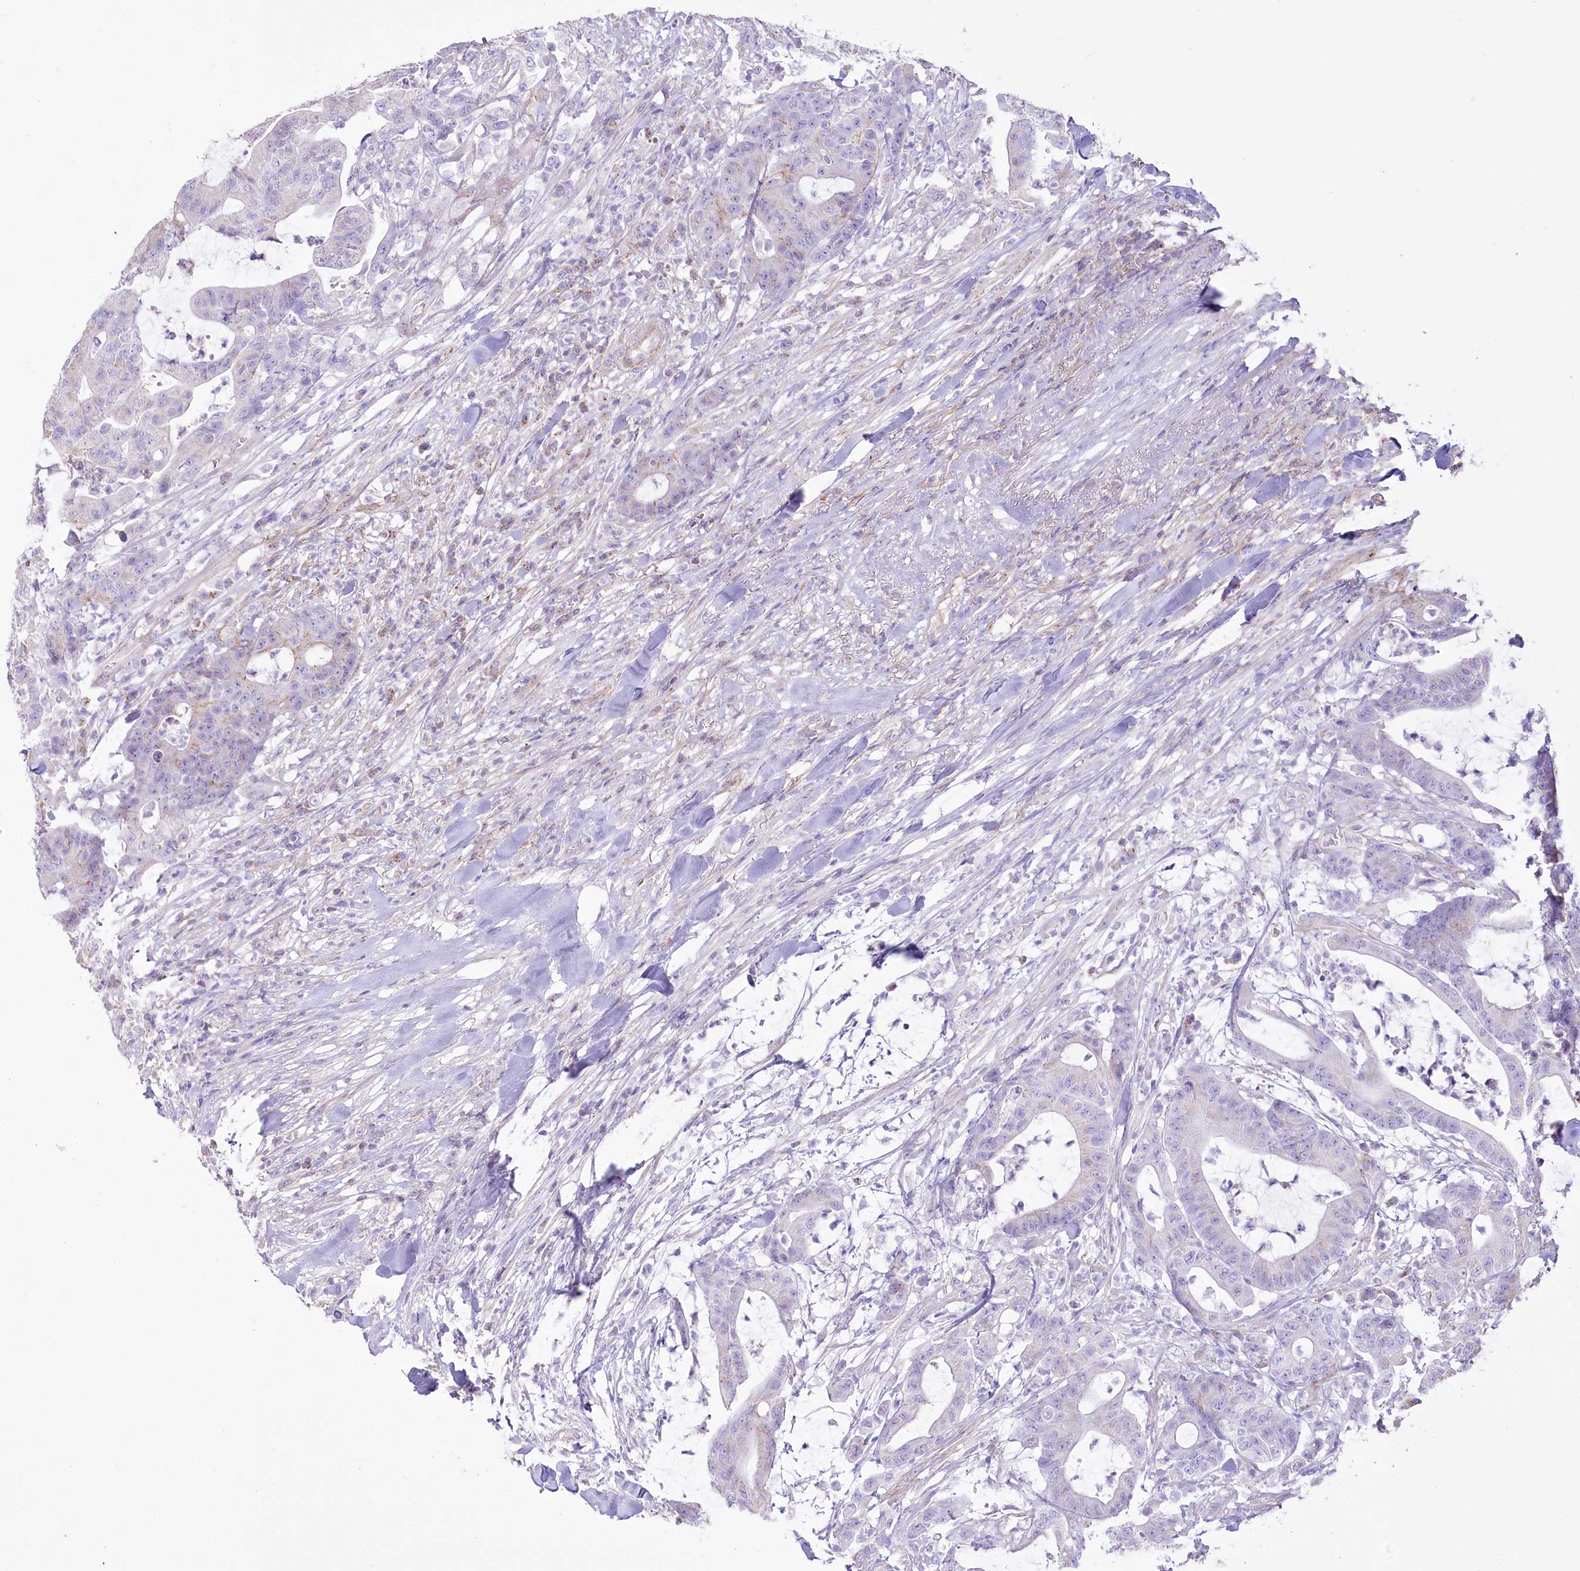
{"staining": {"intensity": "negative", "quantity": "none", "location": "none"}, "tissue": "colorectal cancer", "cell_type": "Tumor cells", "image_type": "cancer", "snomed": [{"axis": "morphology", "description": "Adenocarcinoma, NOS"}, {"axis": "topography", "description": "Colon"}], "caption": "There is no significant staining in tumor cells of colorectal cancer (adenocarcinoma).", "gene": "FAM216A", "patient": {"sex": "female", "age": 84}}